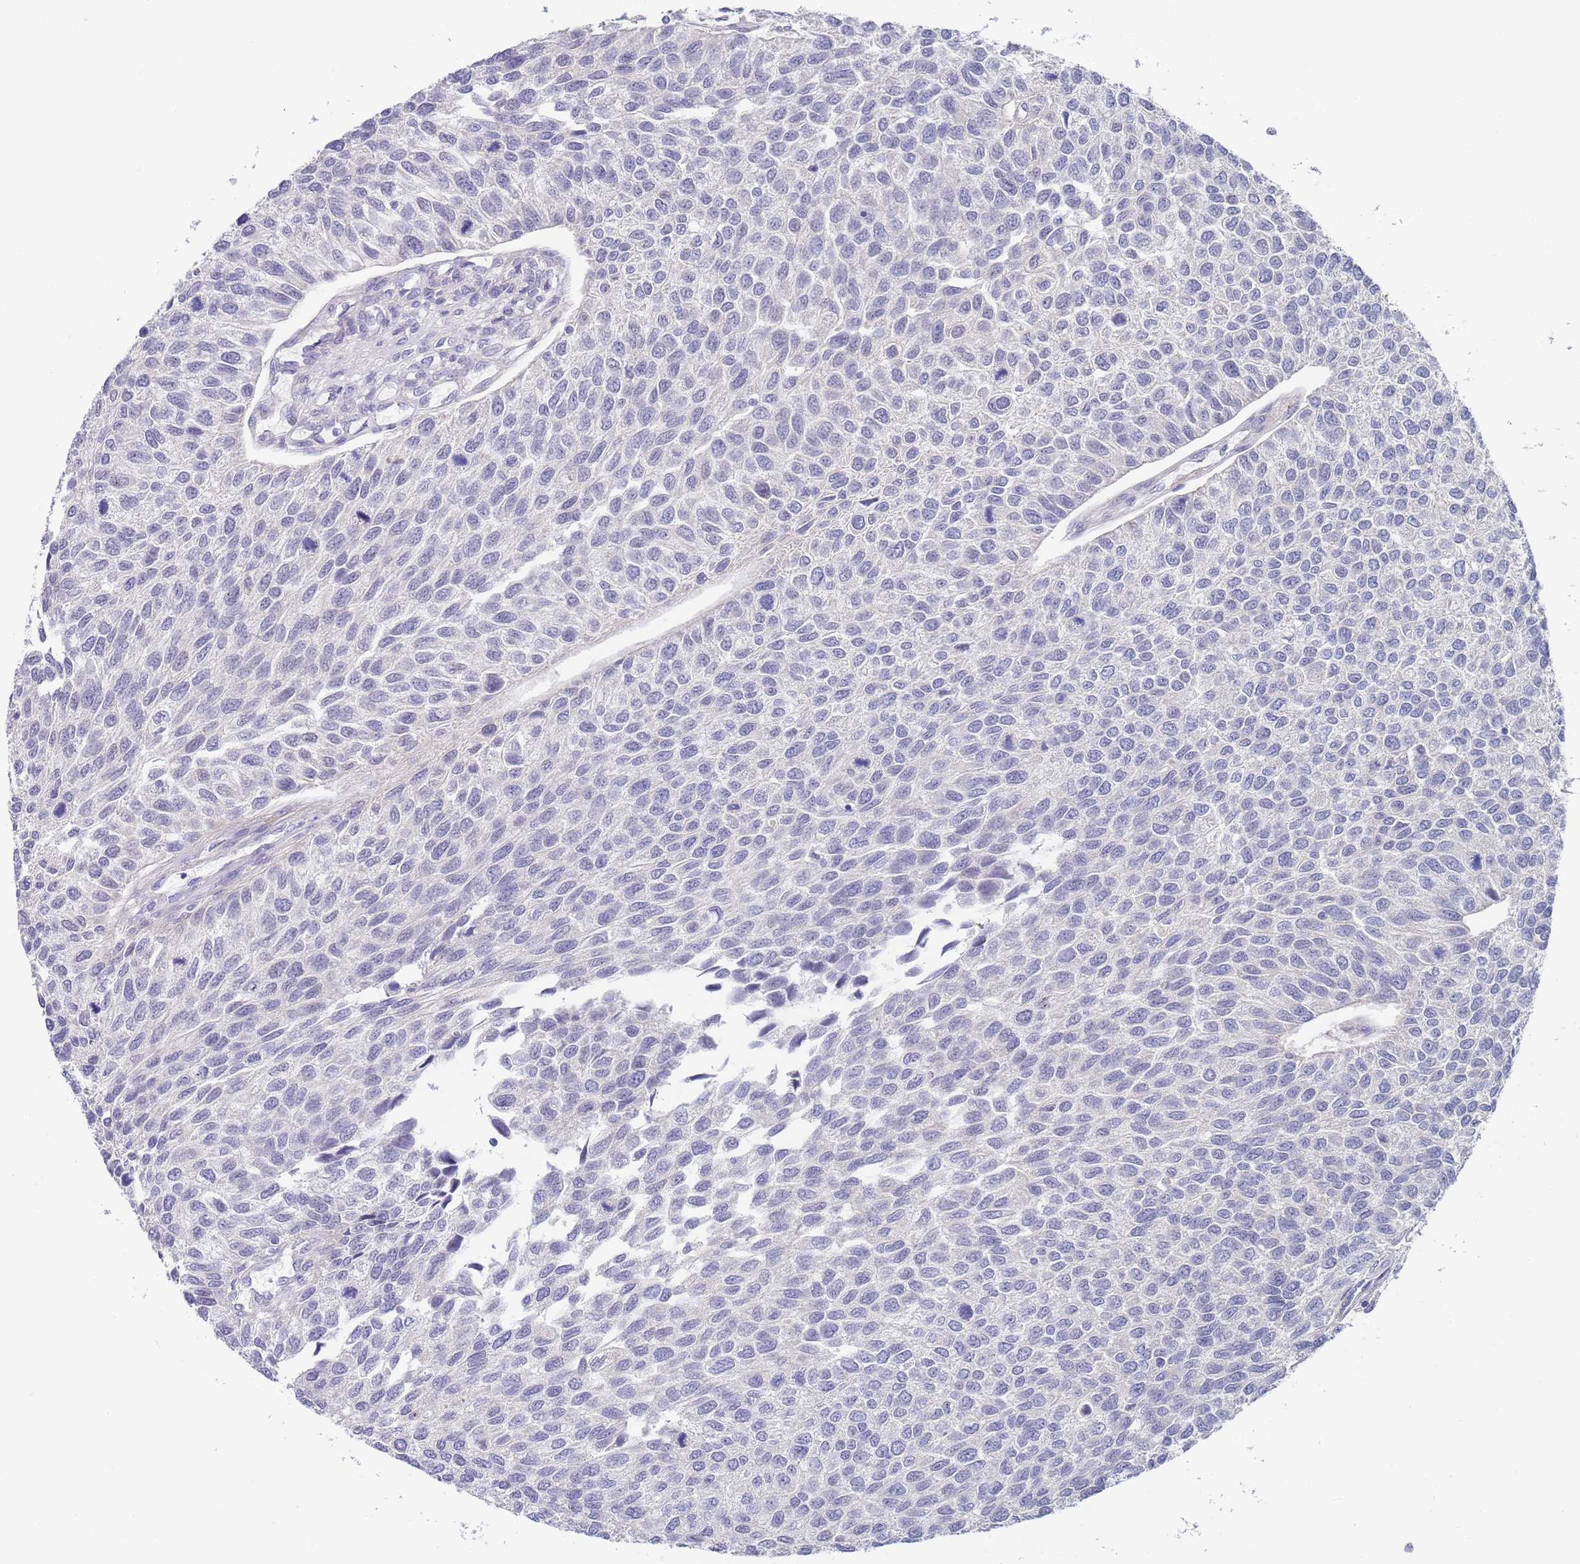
{"staining": {"intensity": "negative", "quantity": "none", "location": "none"}, "tissue": "urothelial cancer", "cell_type": "Tumor cells", "image_type": "cancer", "snomed": [{"axis": "morphology", "description": "Urothelial carcinoma, NOS"}, {"axis": "topography", "description": "Urinary bladder"}], "caption": "IHC of human urothelial cancer displays no positivity in tumor cells. The staining is performed using DAB (3,3'-diaminobenzidine) brown chromogen with nuclei counter-stained in using hematoxylin.", "gene": "RNF169", "patient": {"sex": "male", "age": 55}}